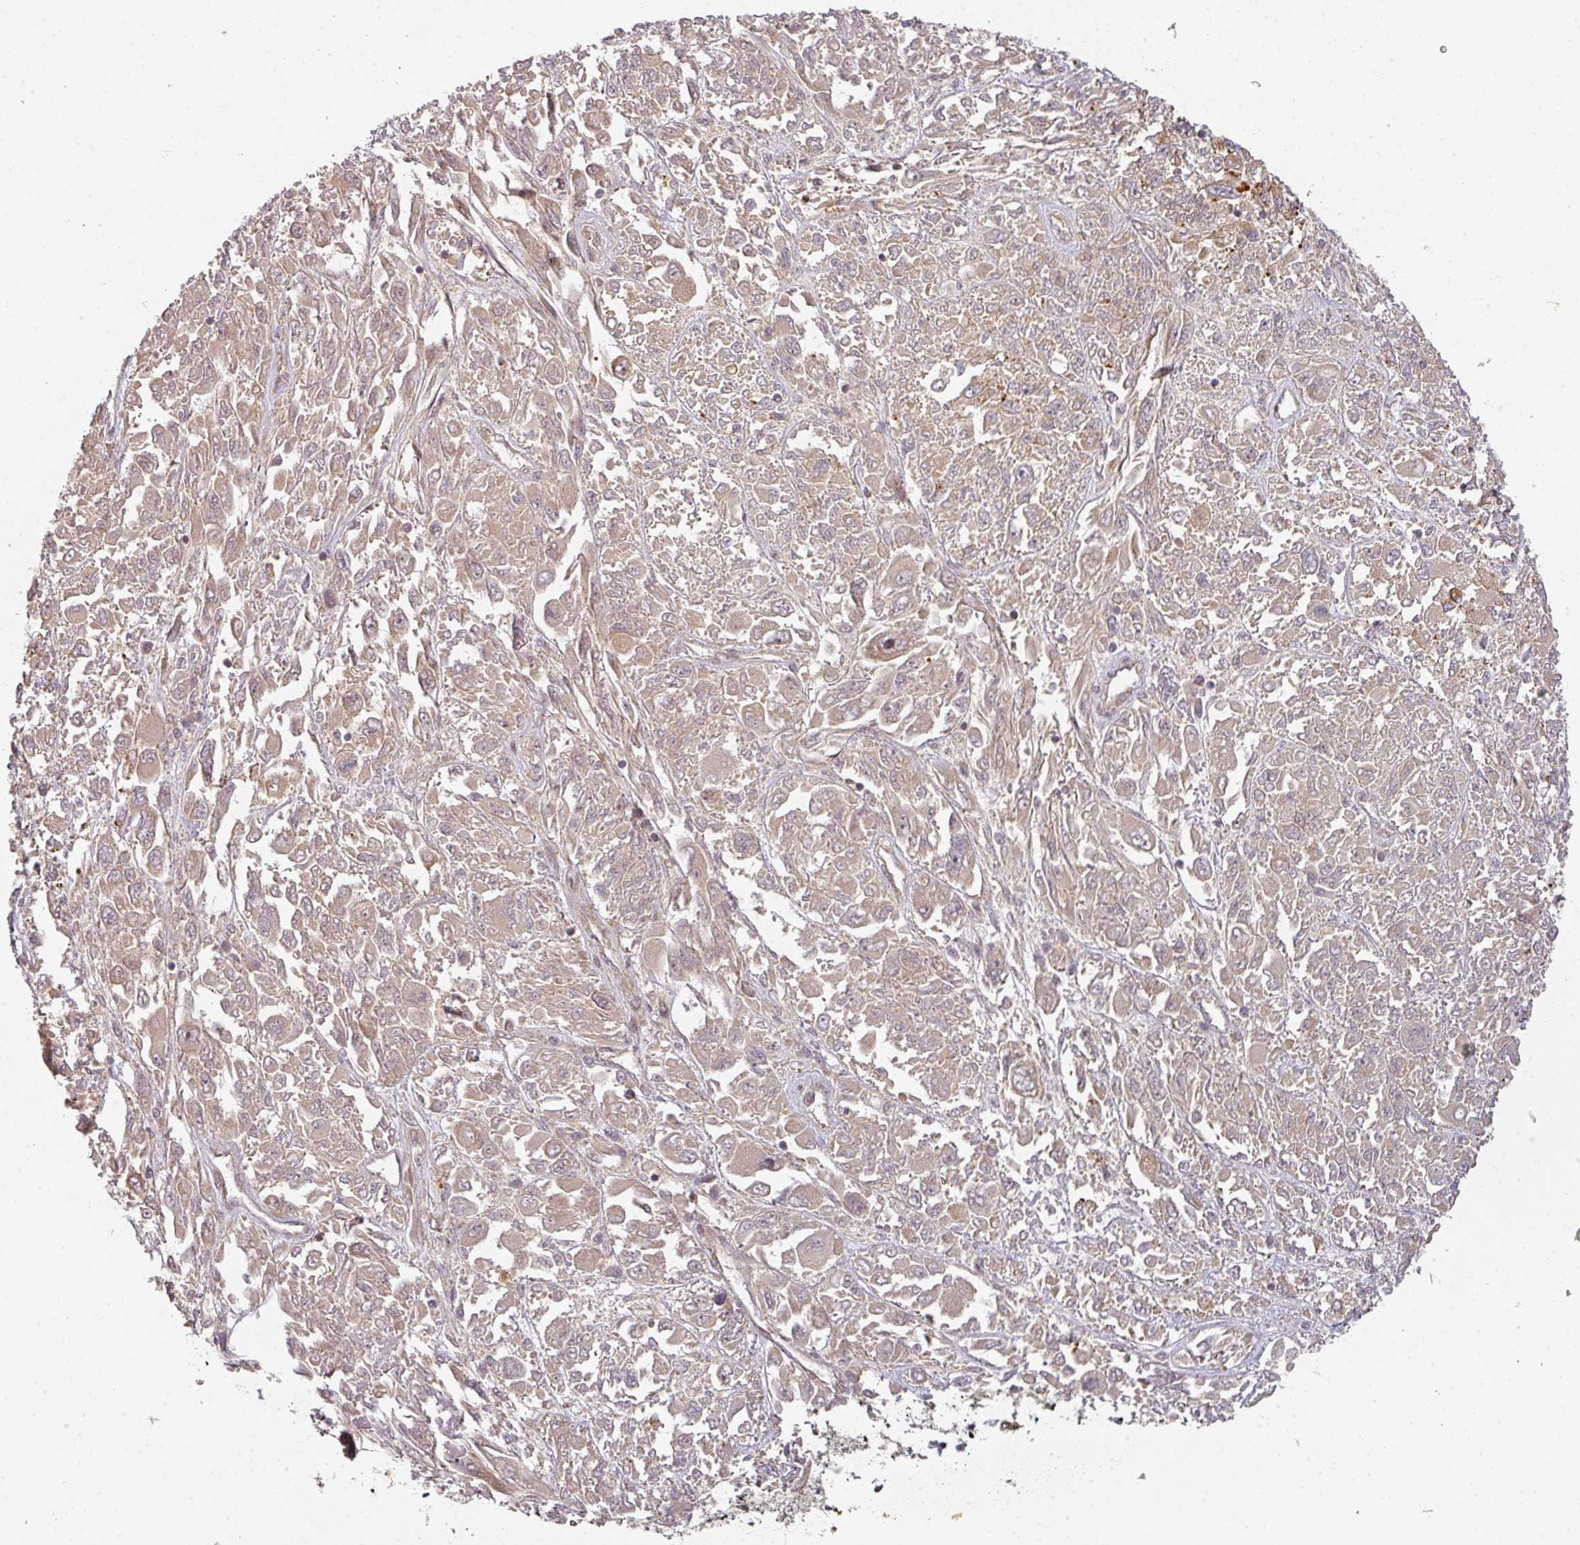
{"staining": {"intensity": "weak", "quantity": "25%-75%", "location": "cytoplasmic/membranous"}, "tissue": "melanoma", "cell_type": "Tumor cells", "image_type": "cancer", "snomed": [{"axis": "morphology", "description": "Malignant melanoma, NOS"}, {"axis": "topography", "description": "Skin"}], "caption": "High-power microscopy captured an immunohistochemistry (IHC) image of malignant melanoma, revealing weak cytoplasmic/membranous positivity in approximately 25%-75% of tumor cells. (Brightfield microscopy of DAB IHC at high magnification).", "gene": "CNOT1", "patient": {"sex": "female", "age": 91}}